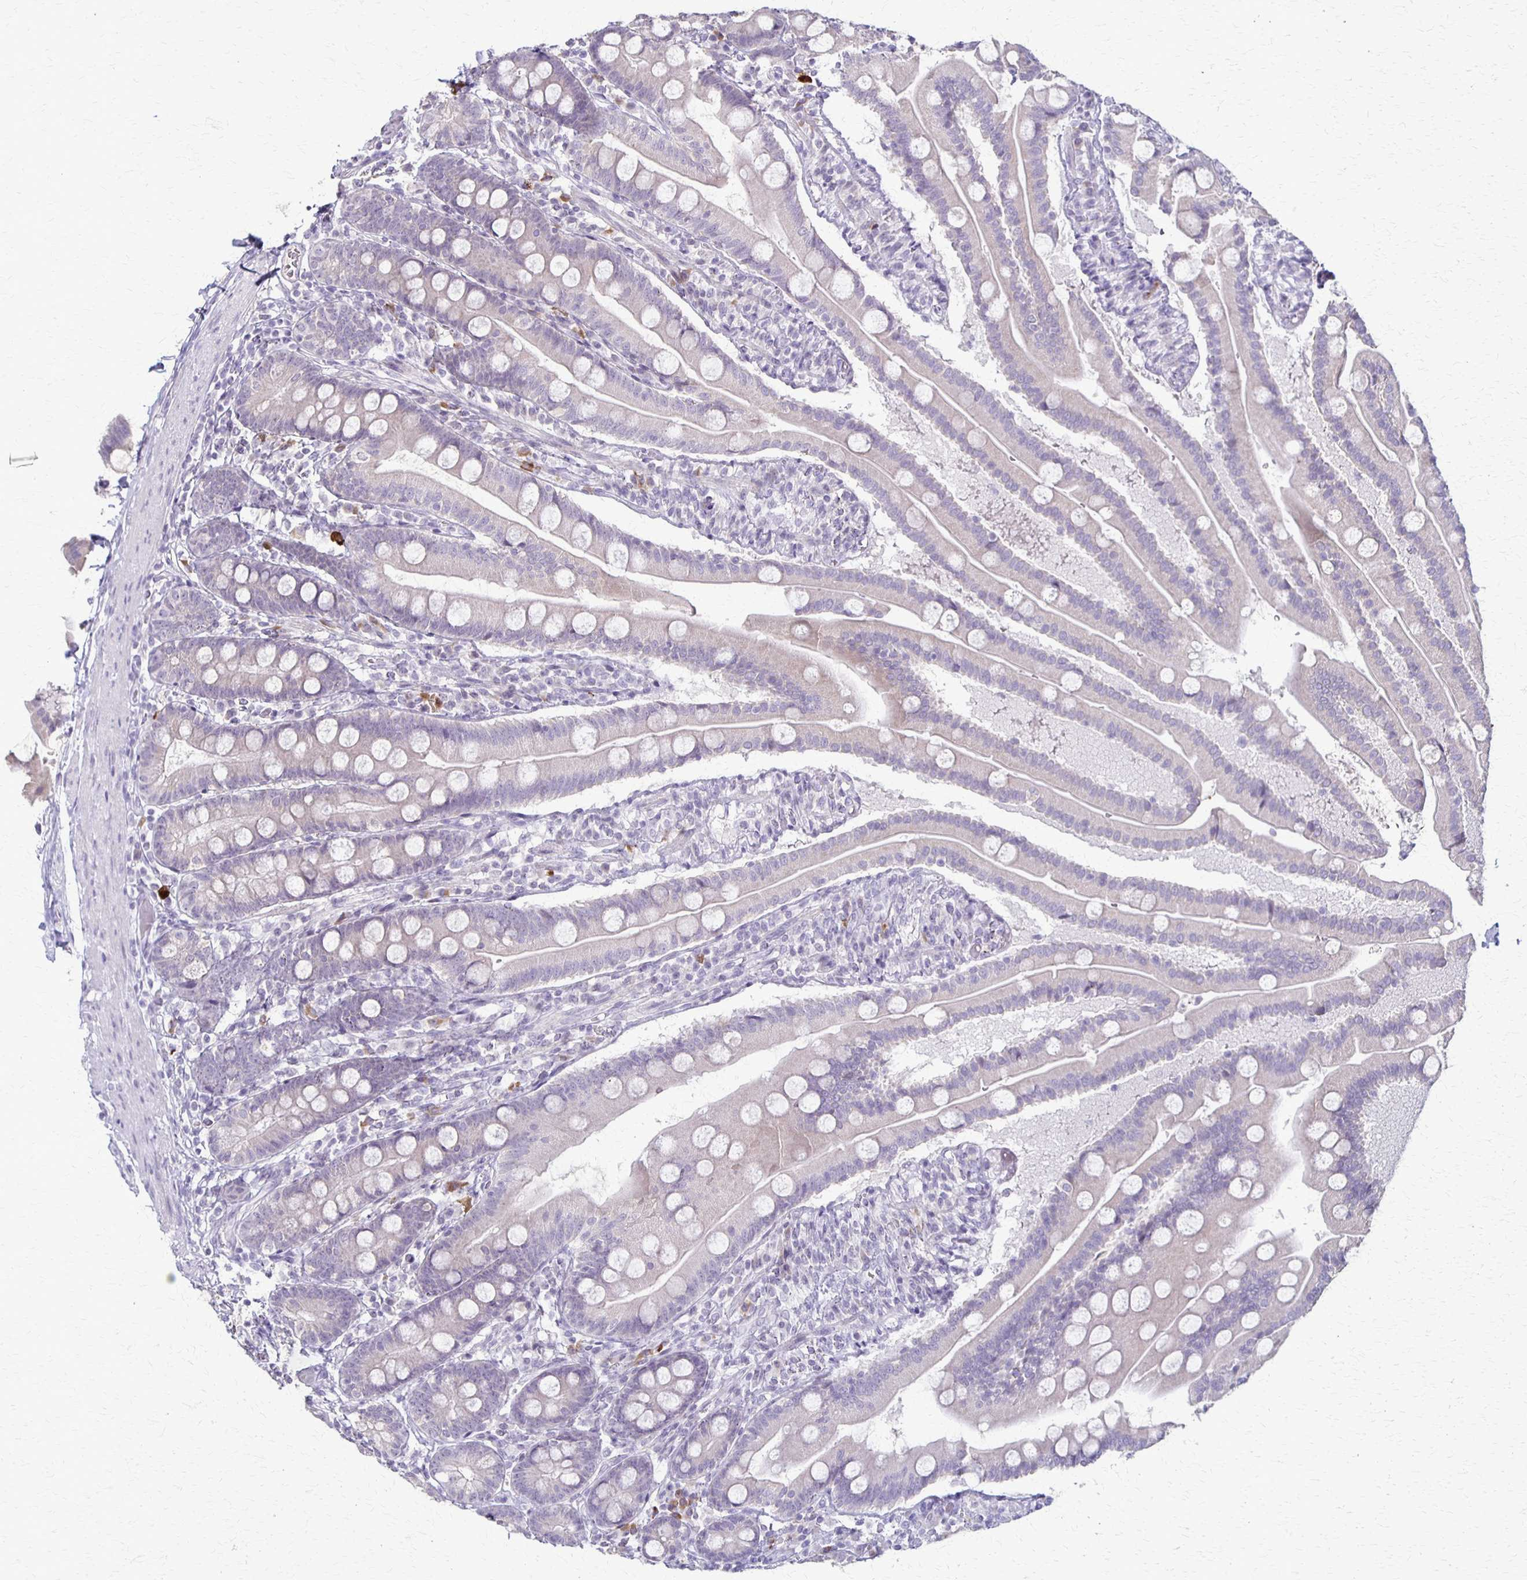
{"staining": {"intensity": "weak", "quantity": "<25%", "location": "cytoplasmic/membranous"}, "tissue": "duodenum", "cell_type": "Glandular cells", "image_type": "normal", "snomed": [{"axis": "morphology", "description": "Normal tissue, NOS"}, {"axis": "topography", "description": "Duodenum"}], "caption": "This is an immunohistochemistry (IHC) histopathology image of normal human duodenum. There is no staining in glandular cells.", "gene": "SLC35E2B", "patient": {"sex": "female", "age": 67}}